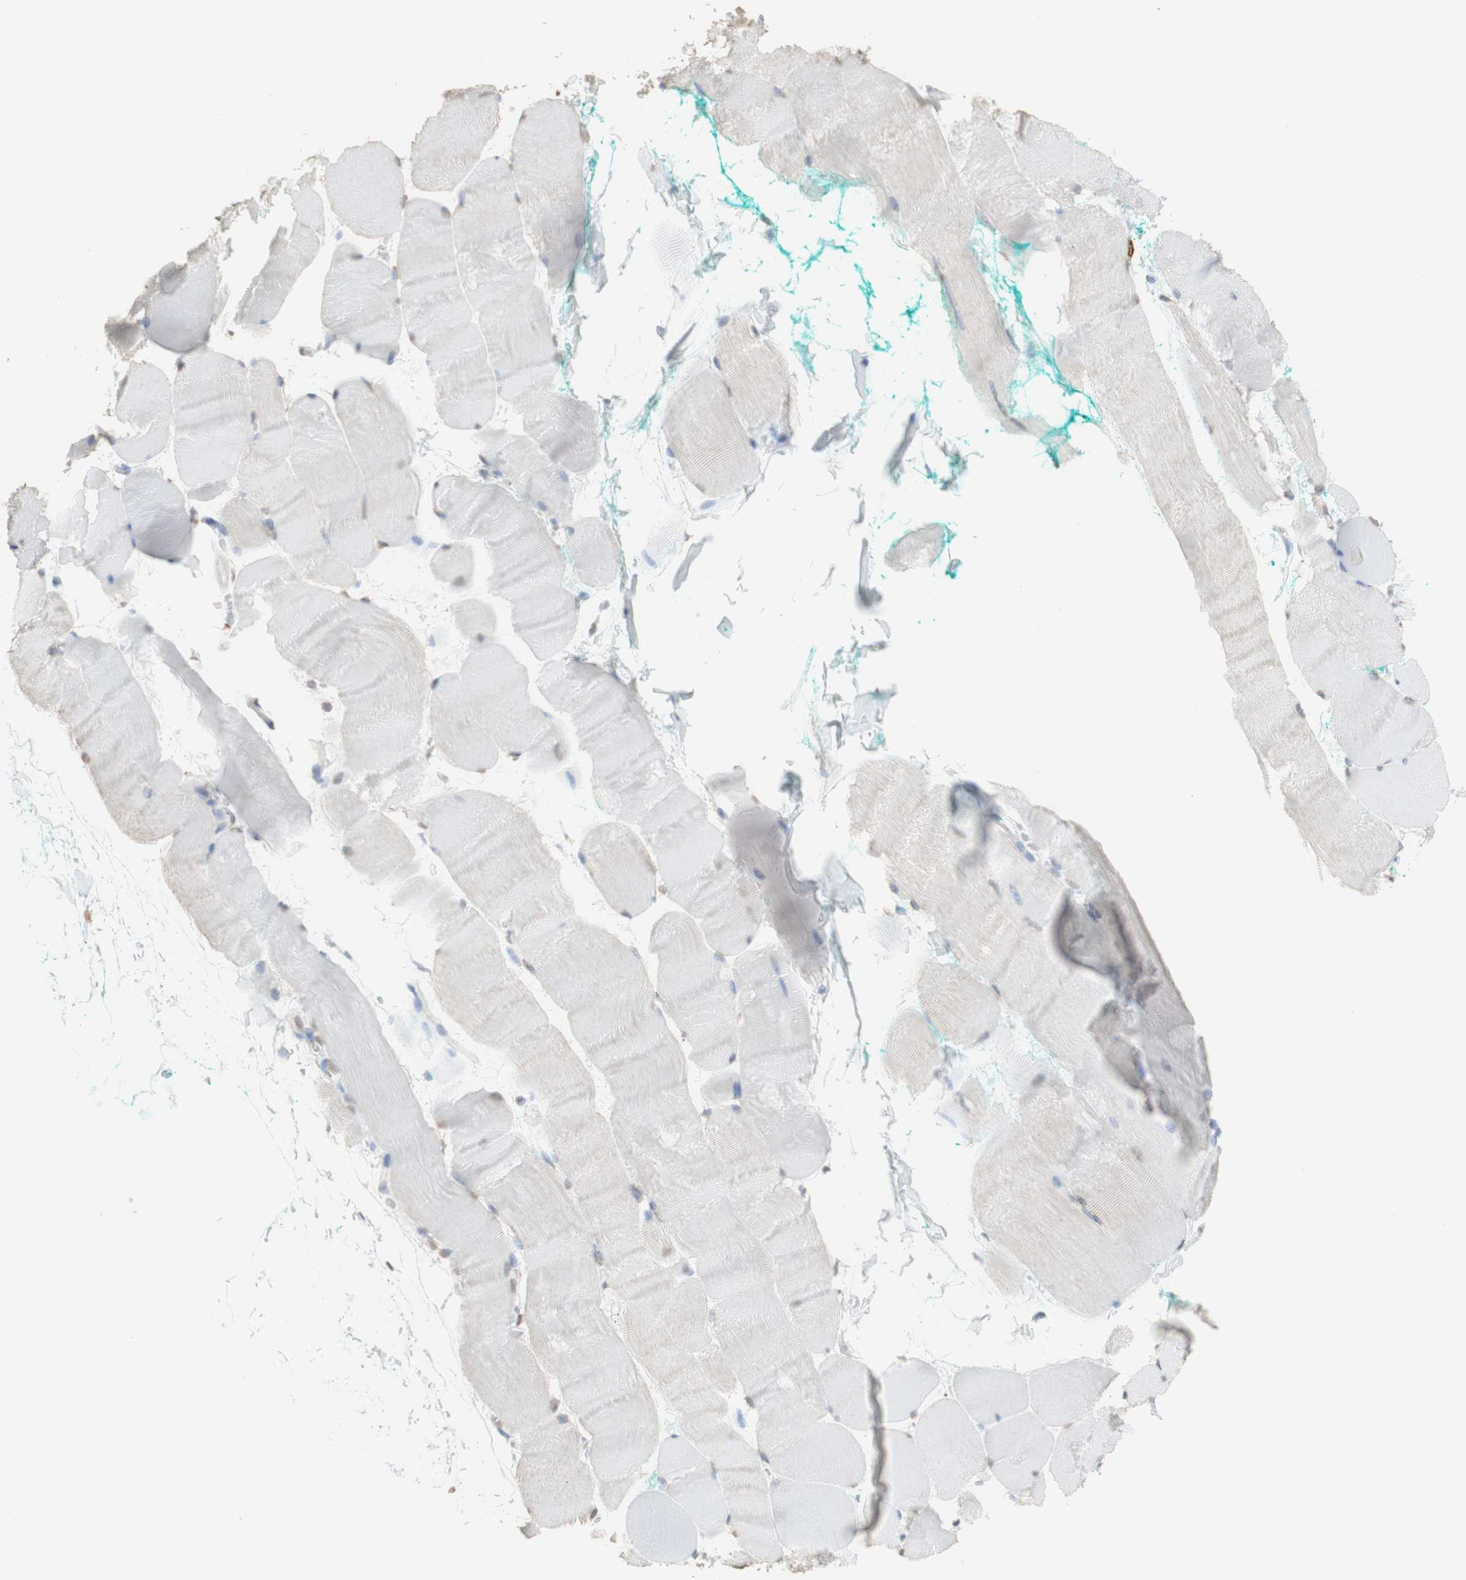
{"staining": {"intensity": "weak", "quantity": "25%-75%", "location": "cytoplasmic/membranous"}, "tissue": "skeletal muscle", "cell_type": "Myocytes", "image_type": "normal", "snomed": [{"axis": "morphology", "description": "Normal tissue, NOS"}, {"axis": "morphology", "description": "Squamous cell carcinoma, NOS"}, {"axis": "topography", "description": "Skeletal muscle"}], "caption": "This photomicrograph reveals immunohistochemistry staining of benign skeletal muscle, with low weak cytoplasmic/membranous positivity in about 25%-75% of myocytes.", "gene": "L1CAM", "patient": {"sex": "male", "age": 51}}